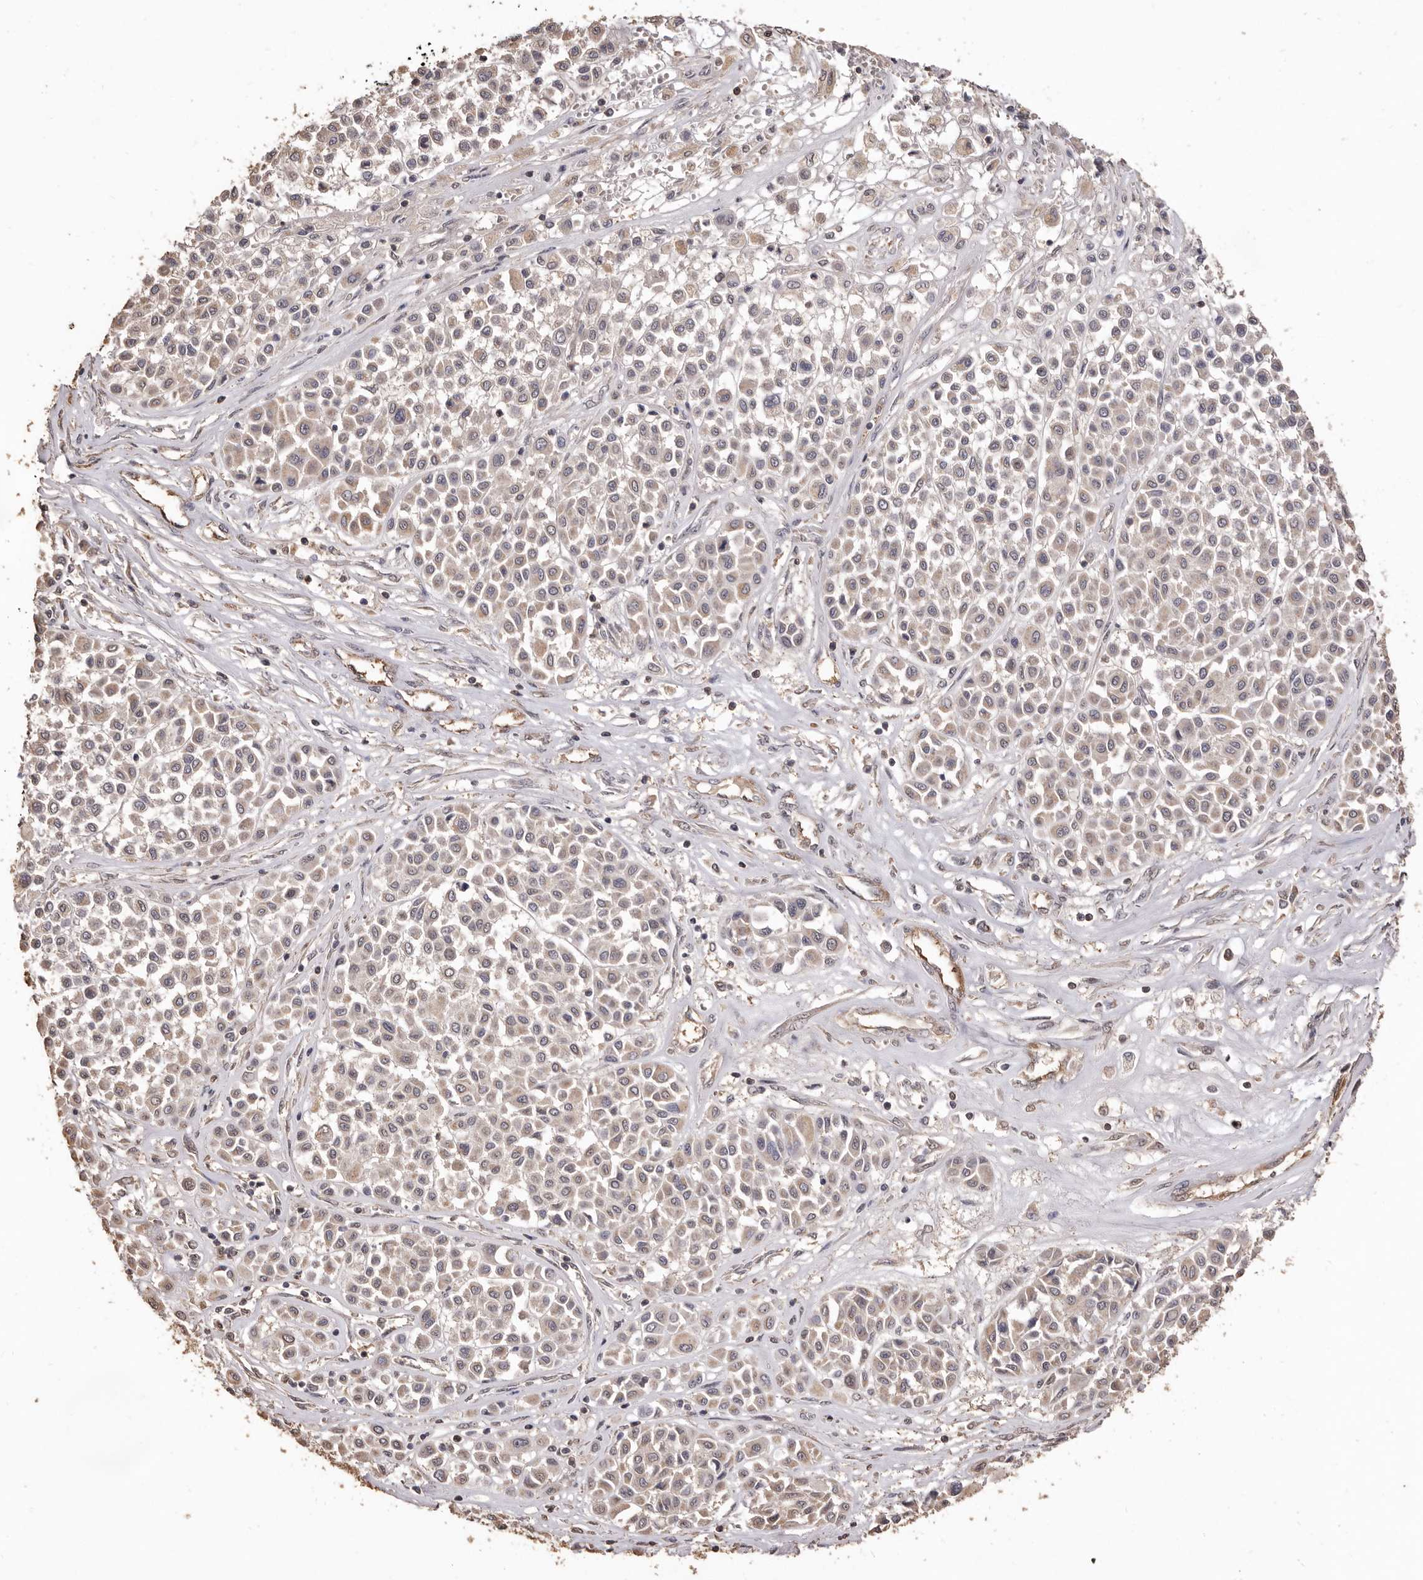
{"staining": {"intensity": "weak", "quantity": "<25%", "location": "cytoplasmic/membranous"}, "tissue": "melanoma", "cell_type": "Tumor cells", "image_type": "cancer", "snomed": [{"axis": "morphology", "description": "Malignant melanoma, Metastatic site"}, {"axis": "topography", "description": "Soft tissue"}], "caption": "There is no significant expression in tumor cells of melanoma.", "gene": "INAVA", "patient": {"sex": "male", "age": 41}}